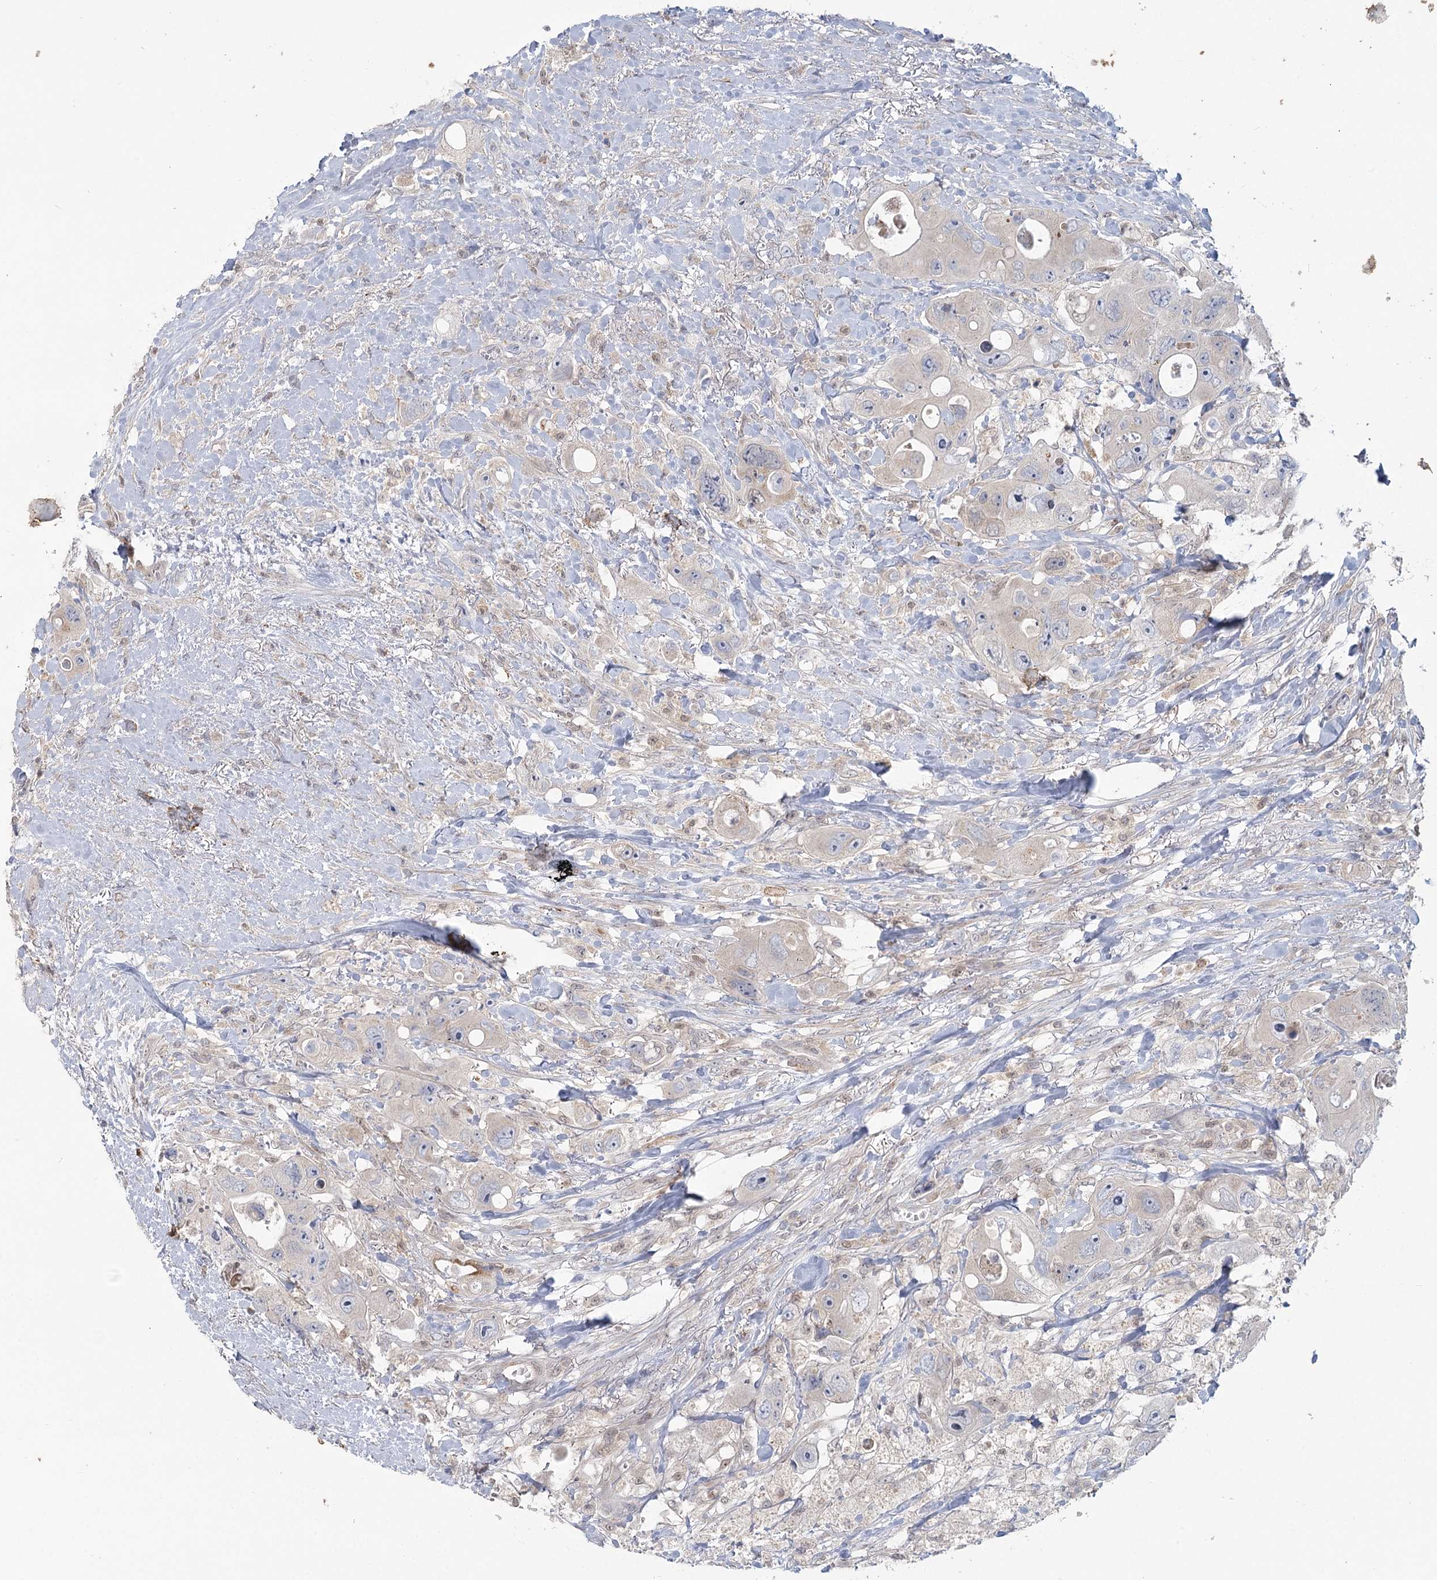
{"staining": {"intensity": "negative", "quantity": "none", "location": "none"}, "tissue": "colorectal cancer", "cell_type": "Tumor cells", "image_type": "cancer", "snomed": [{"axis": "morphology", "description": "Adenocarcinoma, NOS"}, {"axis": "topography", "description": "Colon"}], "caption": "DAB (3,3'-diaminobenzidine) immunohistochemical staining of colorectal adenocarcinoma reveals no significant positivity in tumor cells.", "gene": "USP11", "patient": {"sex": "female", "age": 46}}